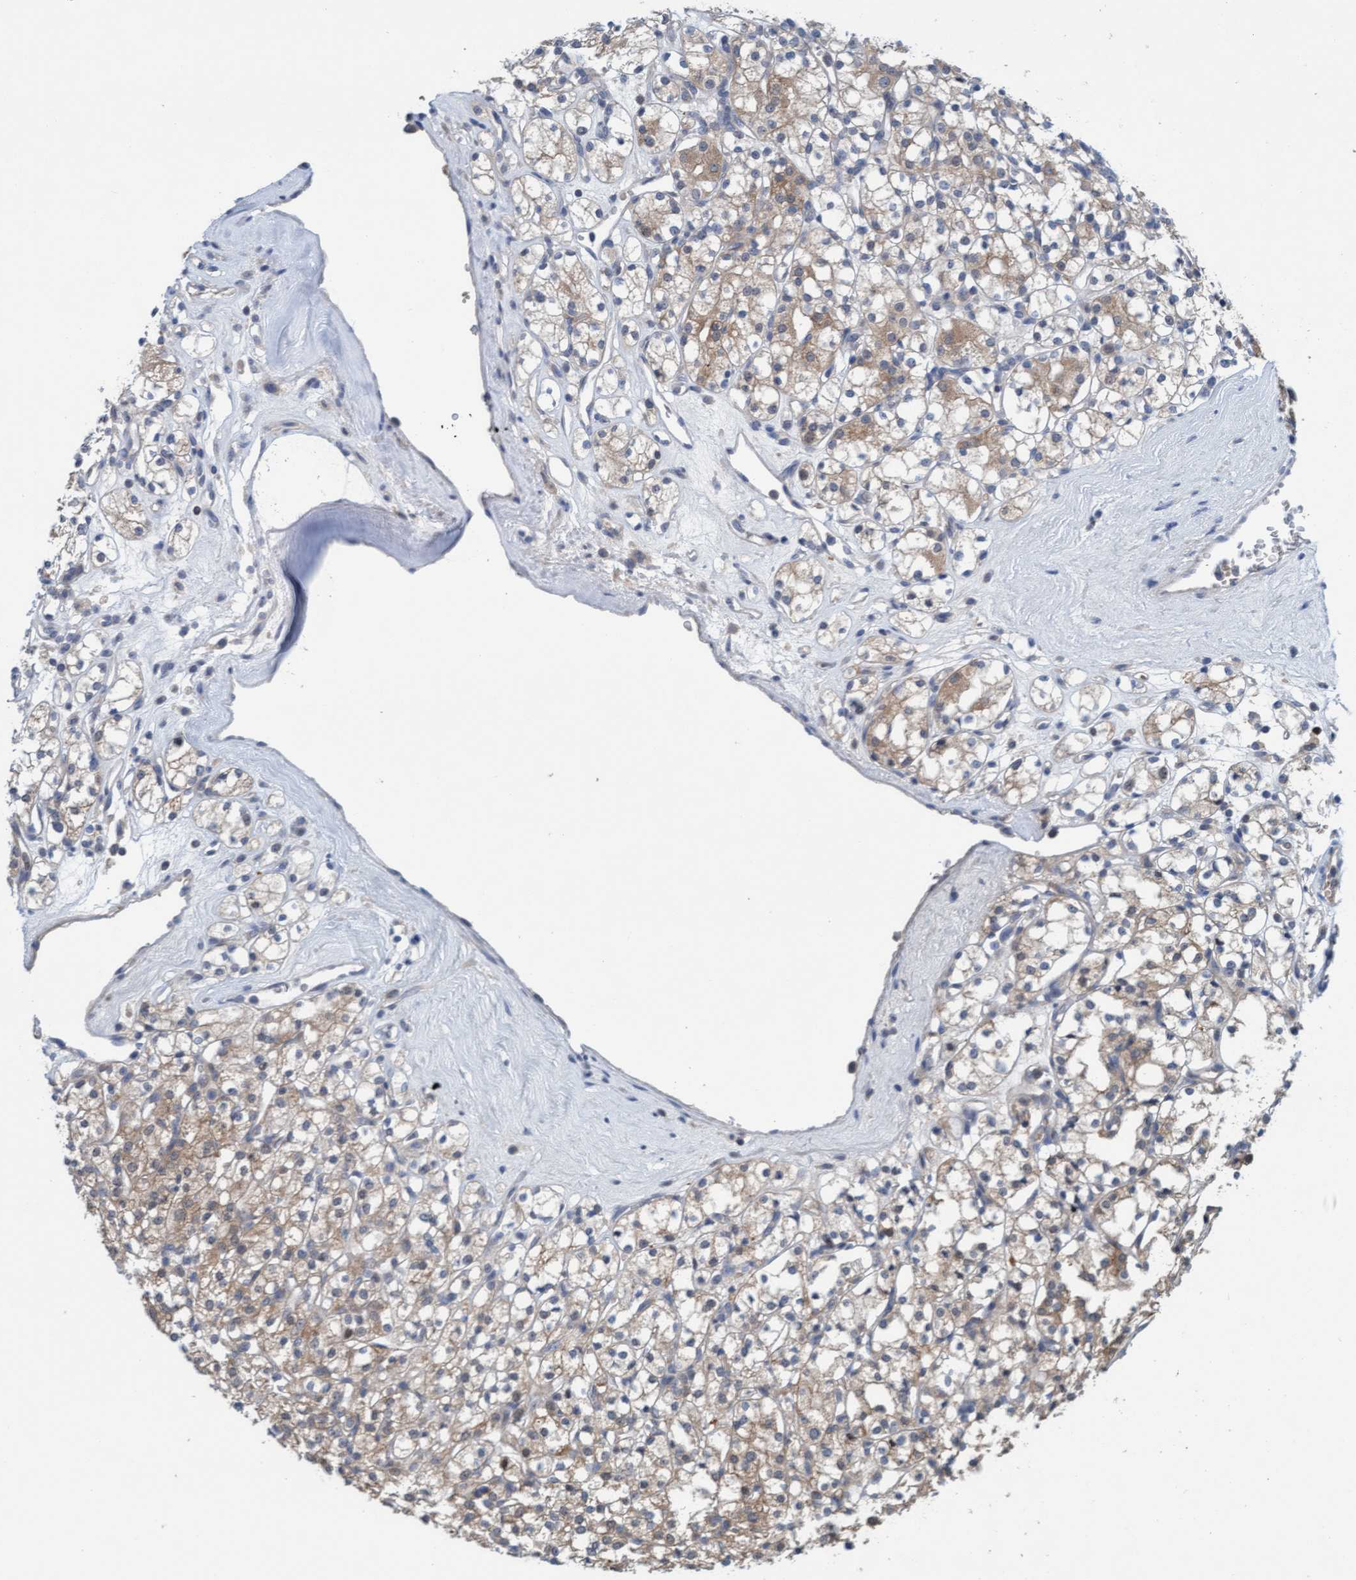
{"staining": {"intensity": "weak", "quantity": "25%-75%", "location": "cytoplasmic/membranous"}, "tissue": "renal cancer", "cell_type": "Tumor cells", "image_type": "cancer", "snomed": [{"axis": "morphology", "description": "Adenocarcinoma, NOS"}, {"axis": "topography", "description": "Kidney"}], "caption": "A low amount of weak cytoplasmic/membranous positivity is appreciated in about 25%-75% of tumor cells in renal cancer (adenocarcinoma) tissue.", "gene": "KLHL25", "patient": {"sex": "male", "age": 77}}